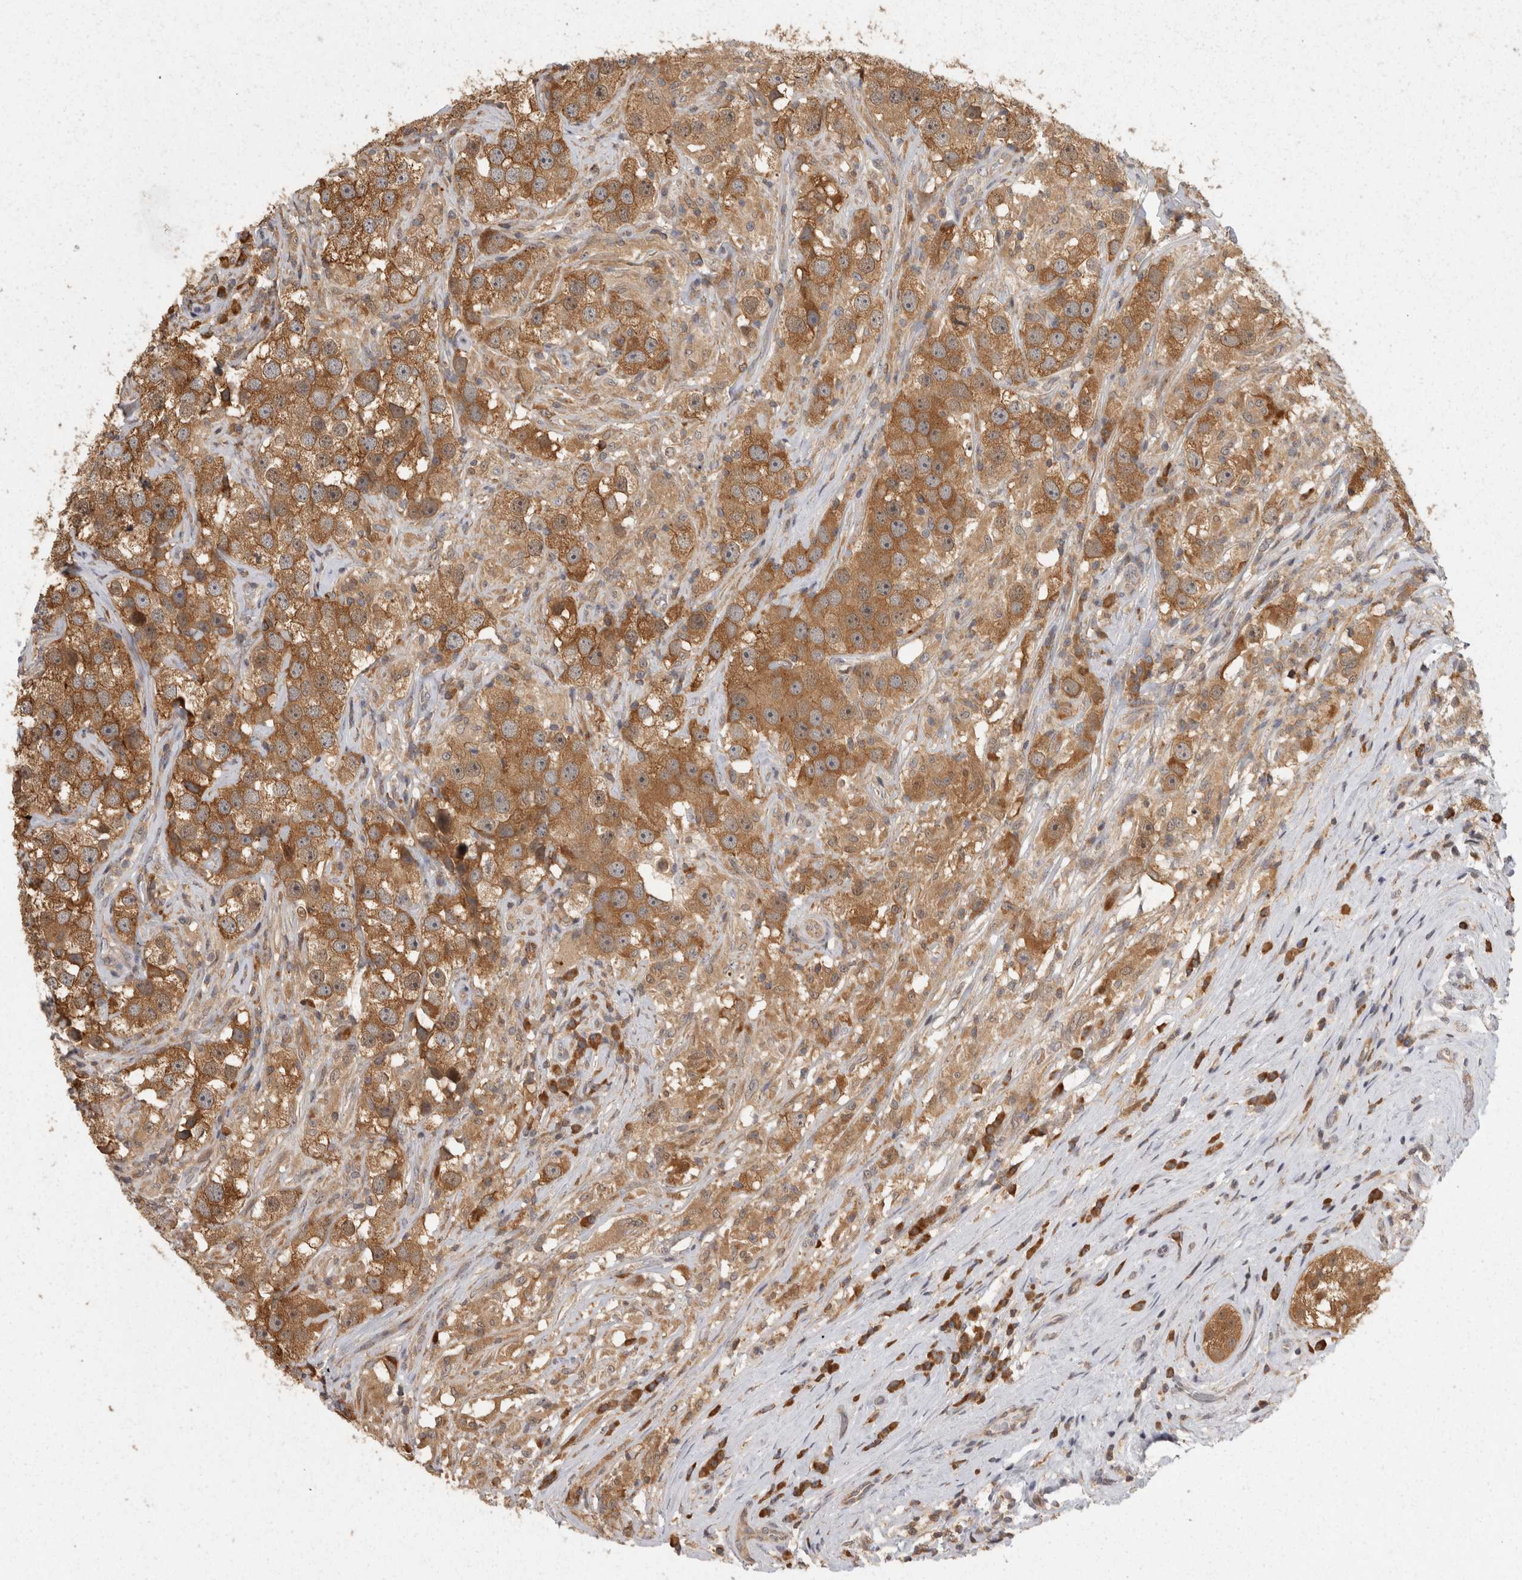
{"staining": {"intensity": "moderate", "quantity": ">75%", "location": "cytoplasmic/membranous"}, "tissue": "testis cancer", "cell_type": "Tumor cells", "image_type": "cancer", "snomed": [{"axis": "morphology", "description": "Seminoma, NOS"}, {"axis": "topography", "description": "Testis"}], "caption": "Human testis seminoma stained with a protein marker exhibits moderate staining in tumor cells.", "gene": "ACAT2", "patient": {"sex": "male", "age": 49}}